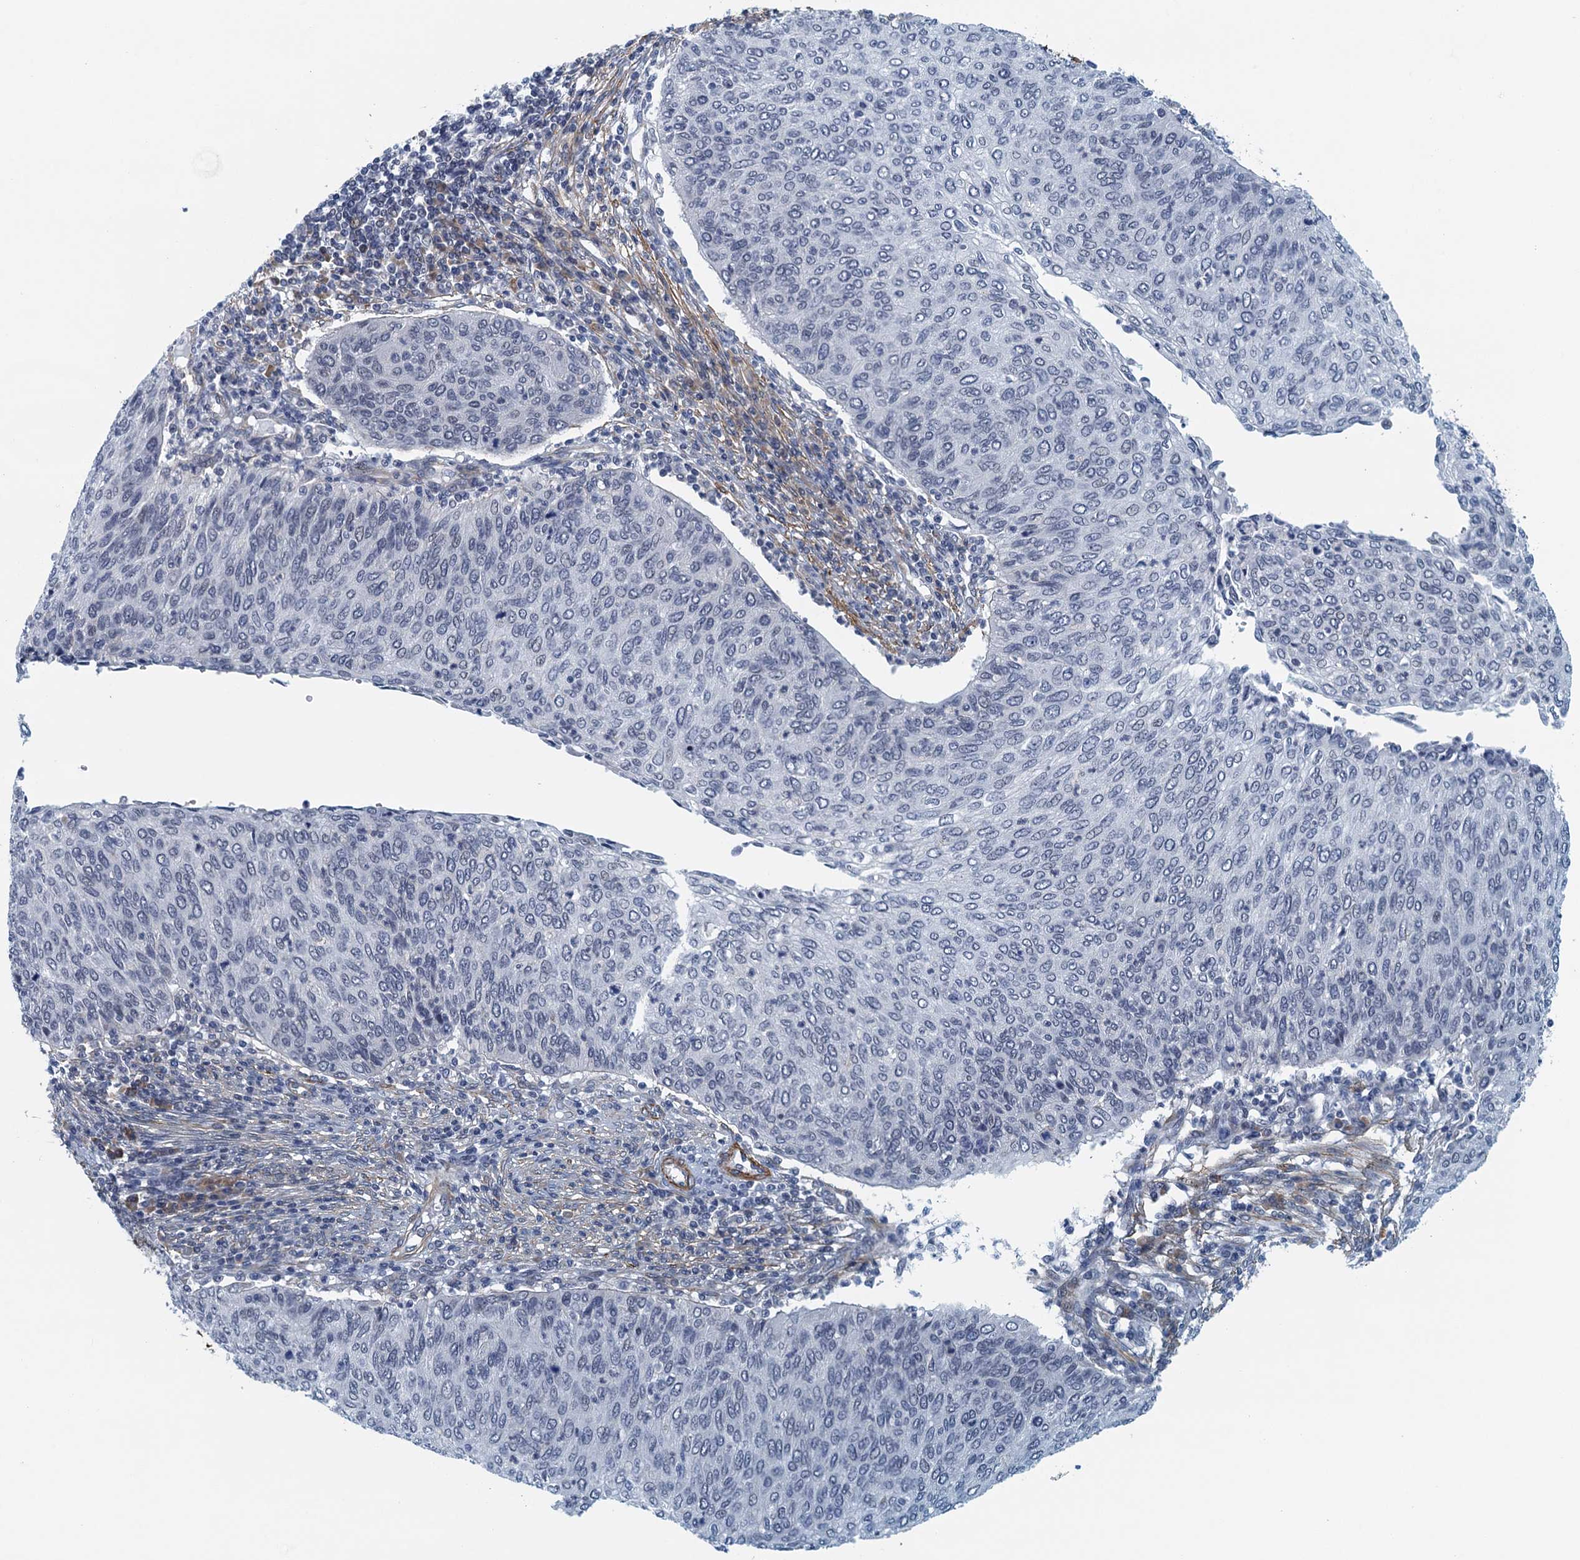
{"staining": {"intensity": "negative", "quantity": "none", "location": "none"}, "tissue": "cervical cancer", "cell_type": "Tumor cells", "image_type": "cancer", "snomed": [{"axis": "morphology", "description": "Squamous cell carcinoma, NOS"}, {"axis": "topography", "description": "Cervix"}], "caption": "High magnification brightfield microscopy of cervical cancer (squamous cell carcinoma) stained with DAB (3,3'-diaminobenzidine) (brown) and counterstained with hematoxylin (blue): tumor cells show no significant positivity.", "gene": "ALG2", "patient": {"sex": "female", "age": 38}}